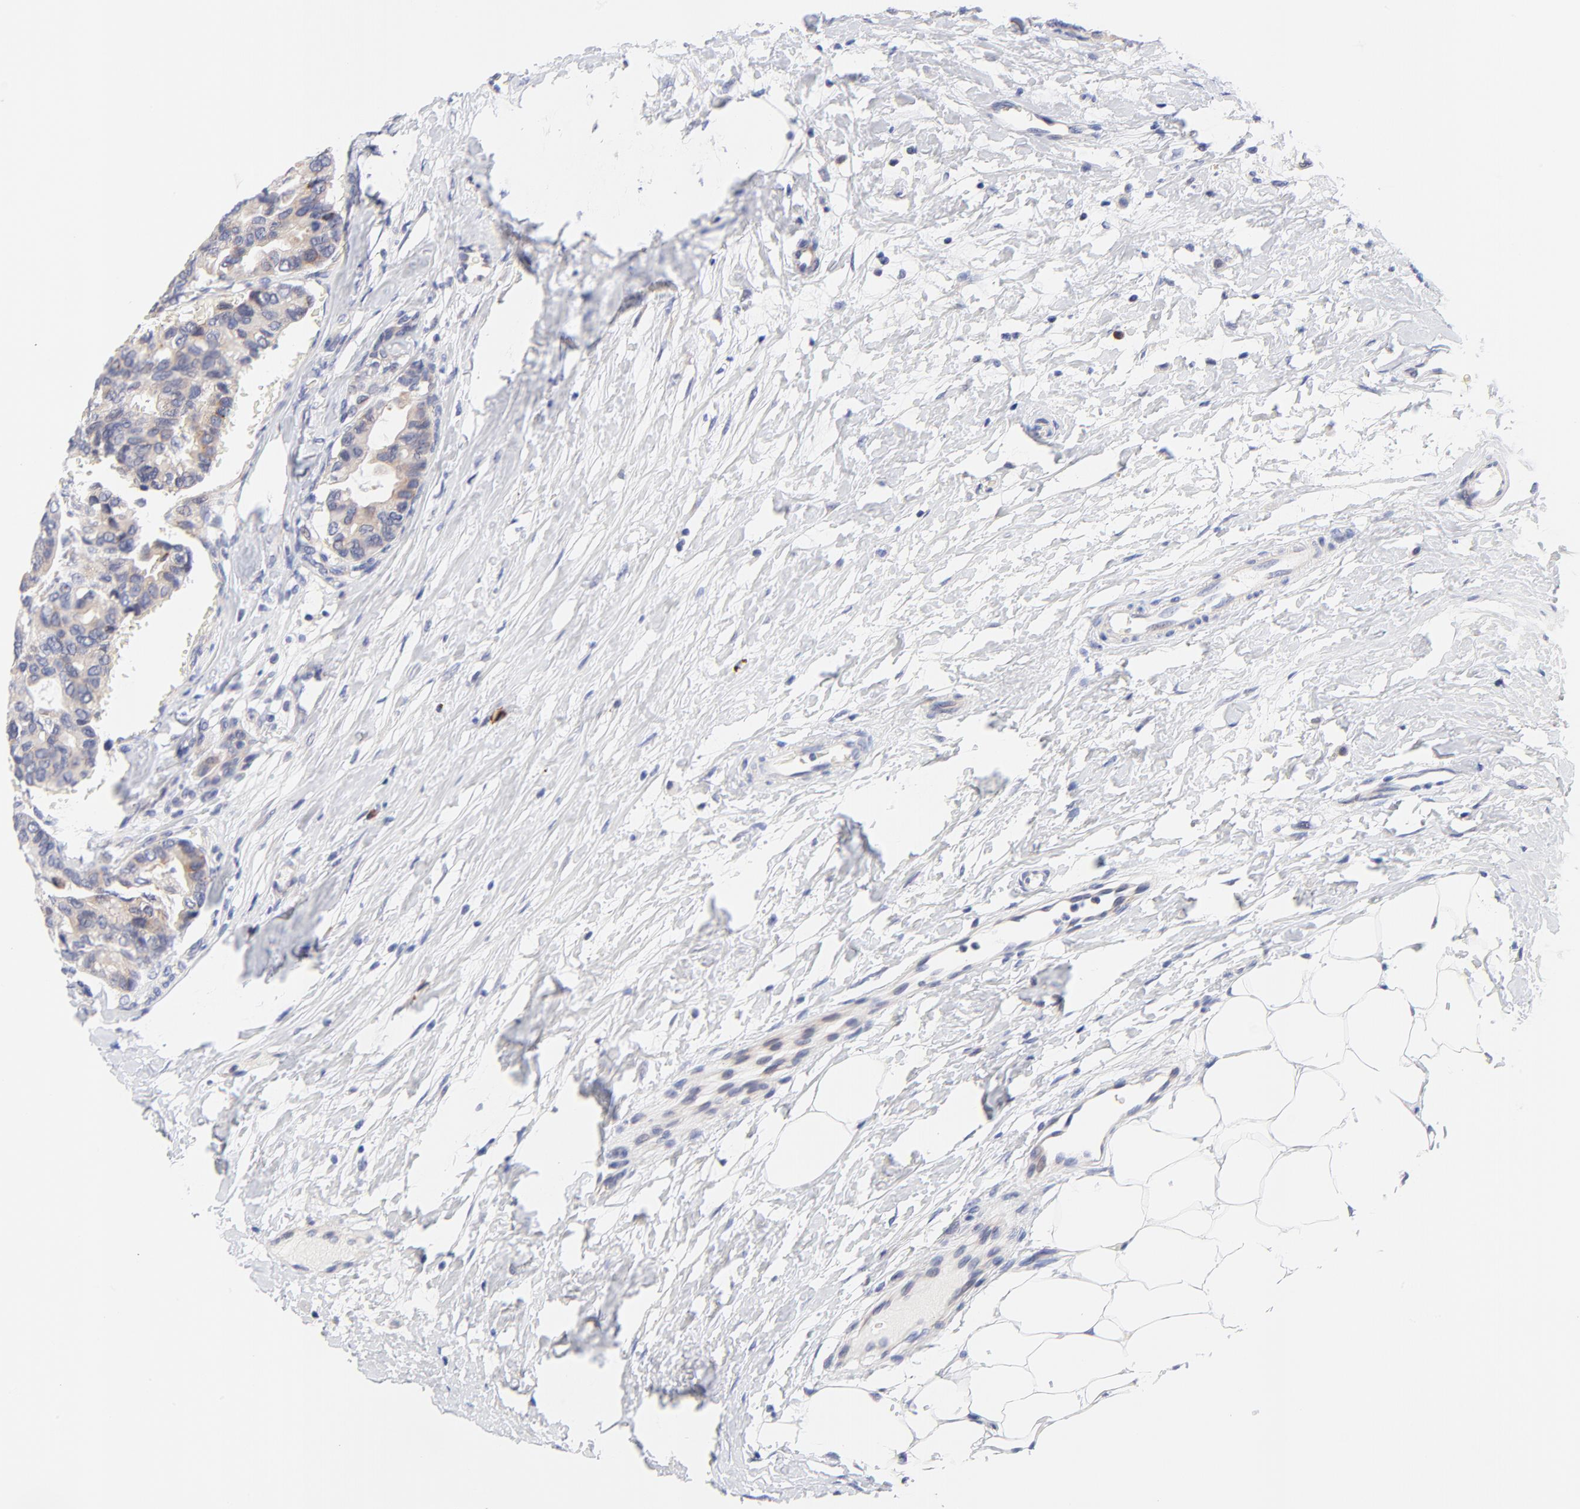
{"staining": {"intensity": "weak", "quantity": ">75%", "location": "cytoplasmic/membranous"}, "tissue": "breast cancer", "cell_type": "Tumor cells", "image_type": "cancer", "snomed": [{"axis": "morphology", "description": "Duct carcinoma"}, {"axis": "topography", "description": "Breast"}], "caption": "The micrograph shows a brown stain indicating the presence of a protein in the cytoplasmic/membranous of tumor cells in breast cancer (infiltrating ductal carcinoma). The staining is performed using DAB (3,3'-diaminobenzidine) brown chromogen to label protein expression. The nuclei are counter-stained blue using hematoxylin.", "gene": "AFF2", "patient": {"sex": "female", "age": 69}}